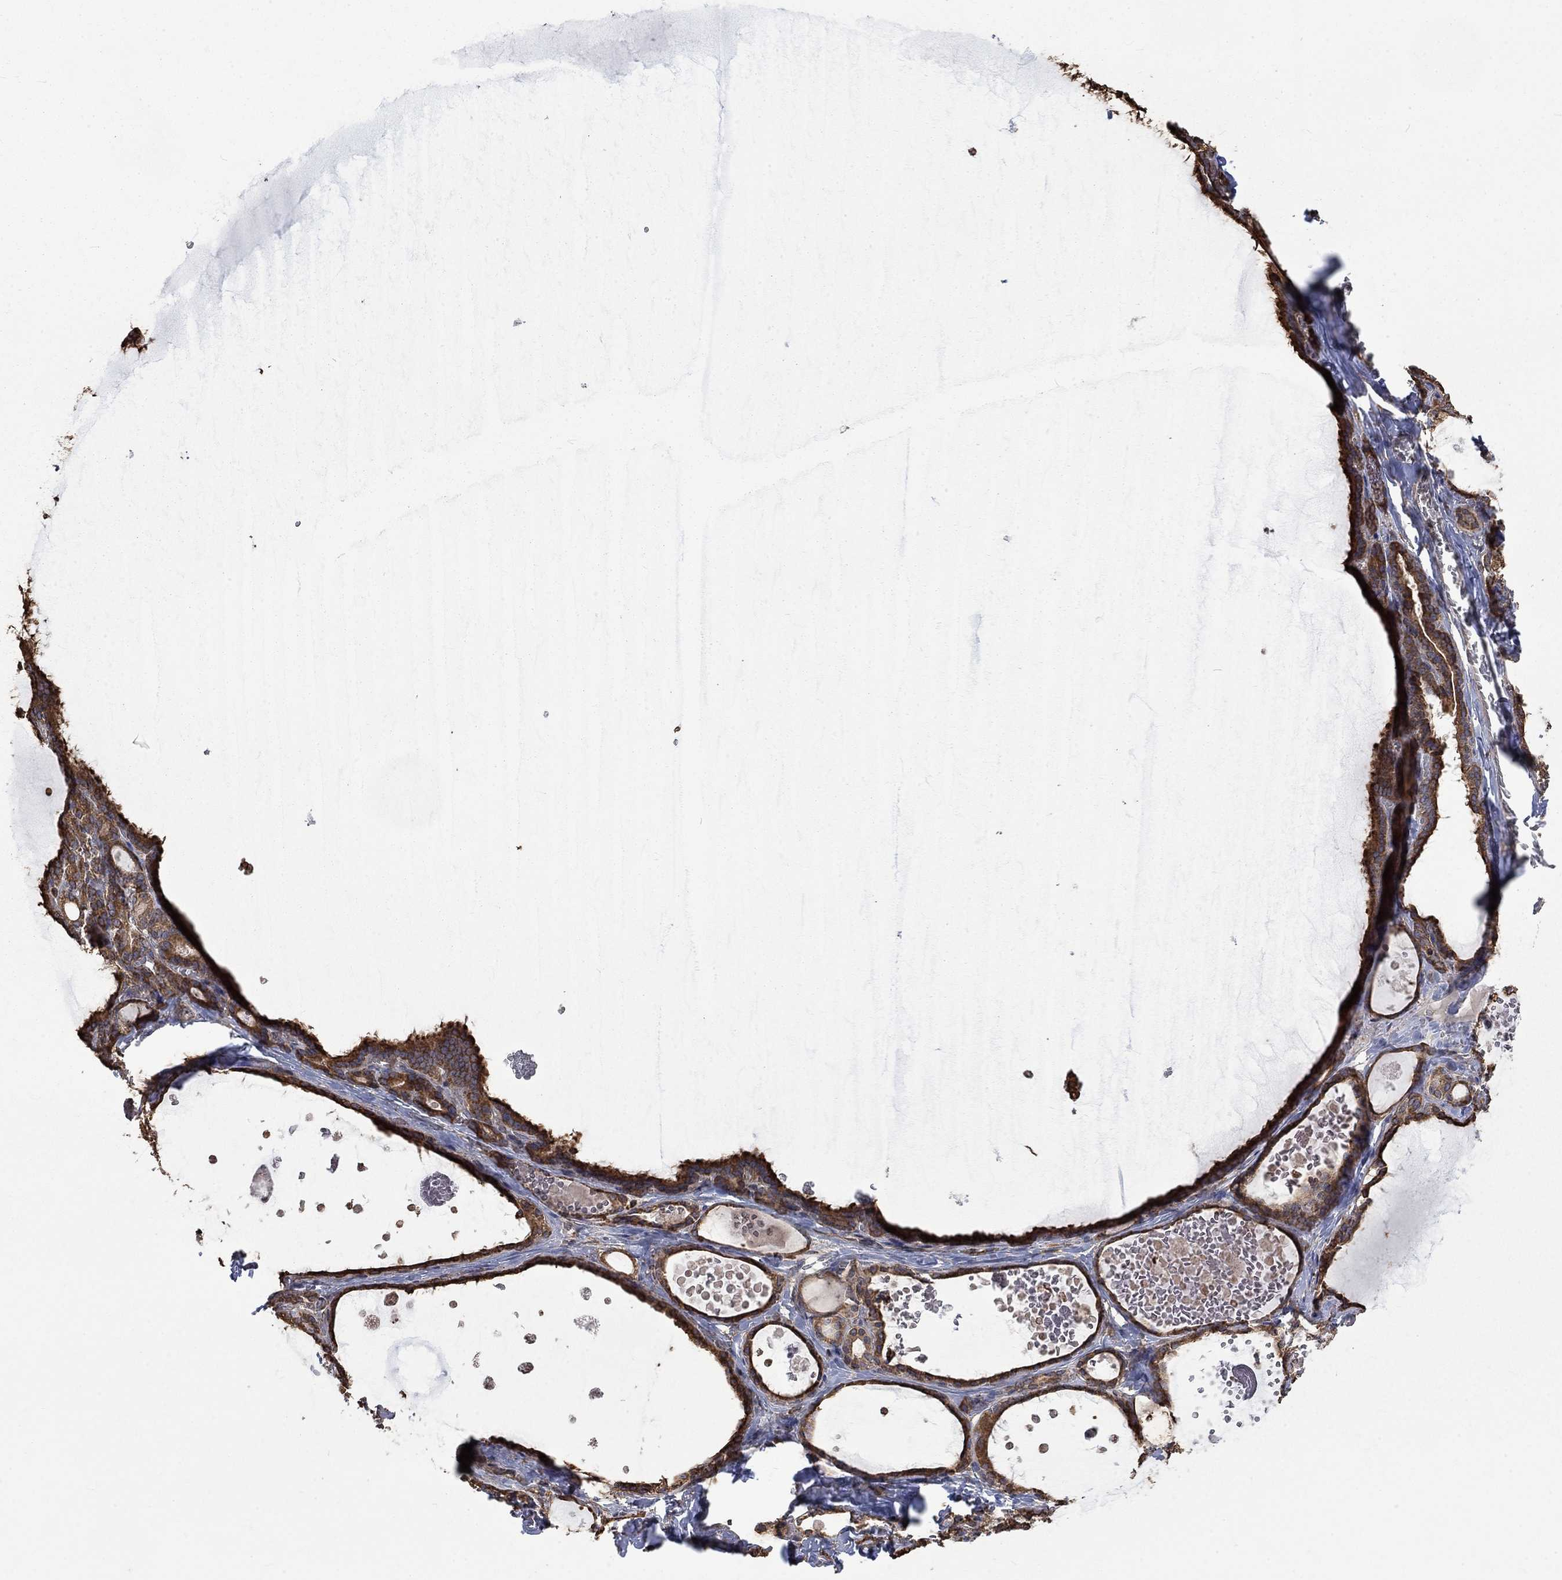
{"staining": {"intensity": "moderate", "quantity": ">75%", "location": "cytoplasmic/membranous"}, "tissue": "thyroid gland", "cell_type": "Glandular cells", "image_type": "normal", "snomed": [{"axis": "morphology", "description": "Normal tissue, NOS"}, {"axis": "topography", "description": "Thyroid gland"}], "caption": "Approximately >75% of glandular cells in benign human thyroid gland demonstrate moderate cytoplasmic/membranous protein staining as visualized by brown immunohistochemical staining.", "gene": "ESRRA", "patient": {"sex": "female", "age": 56}}